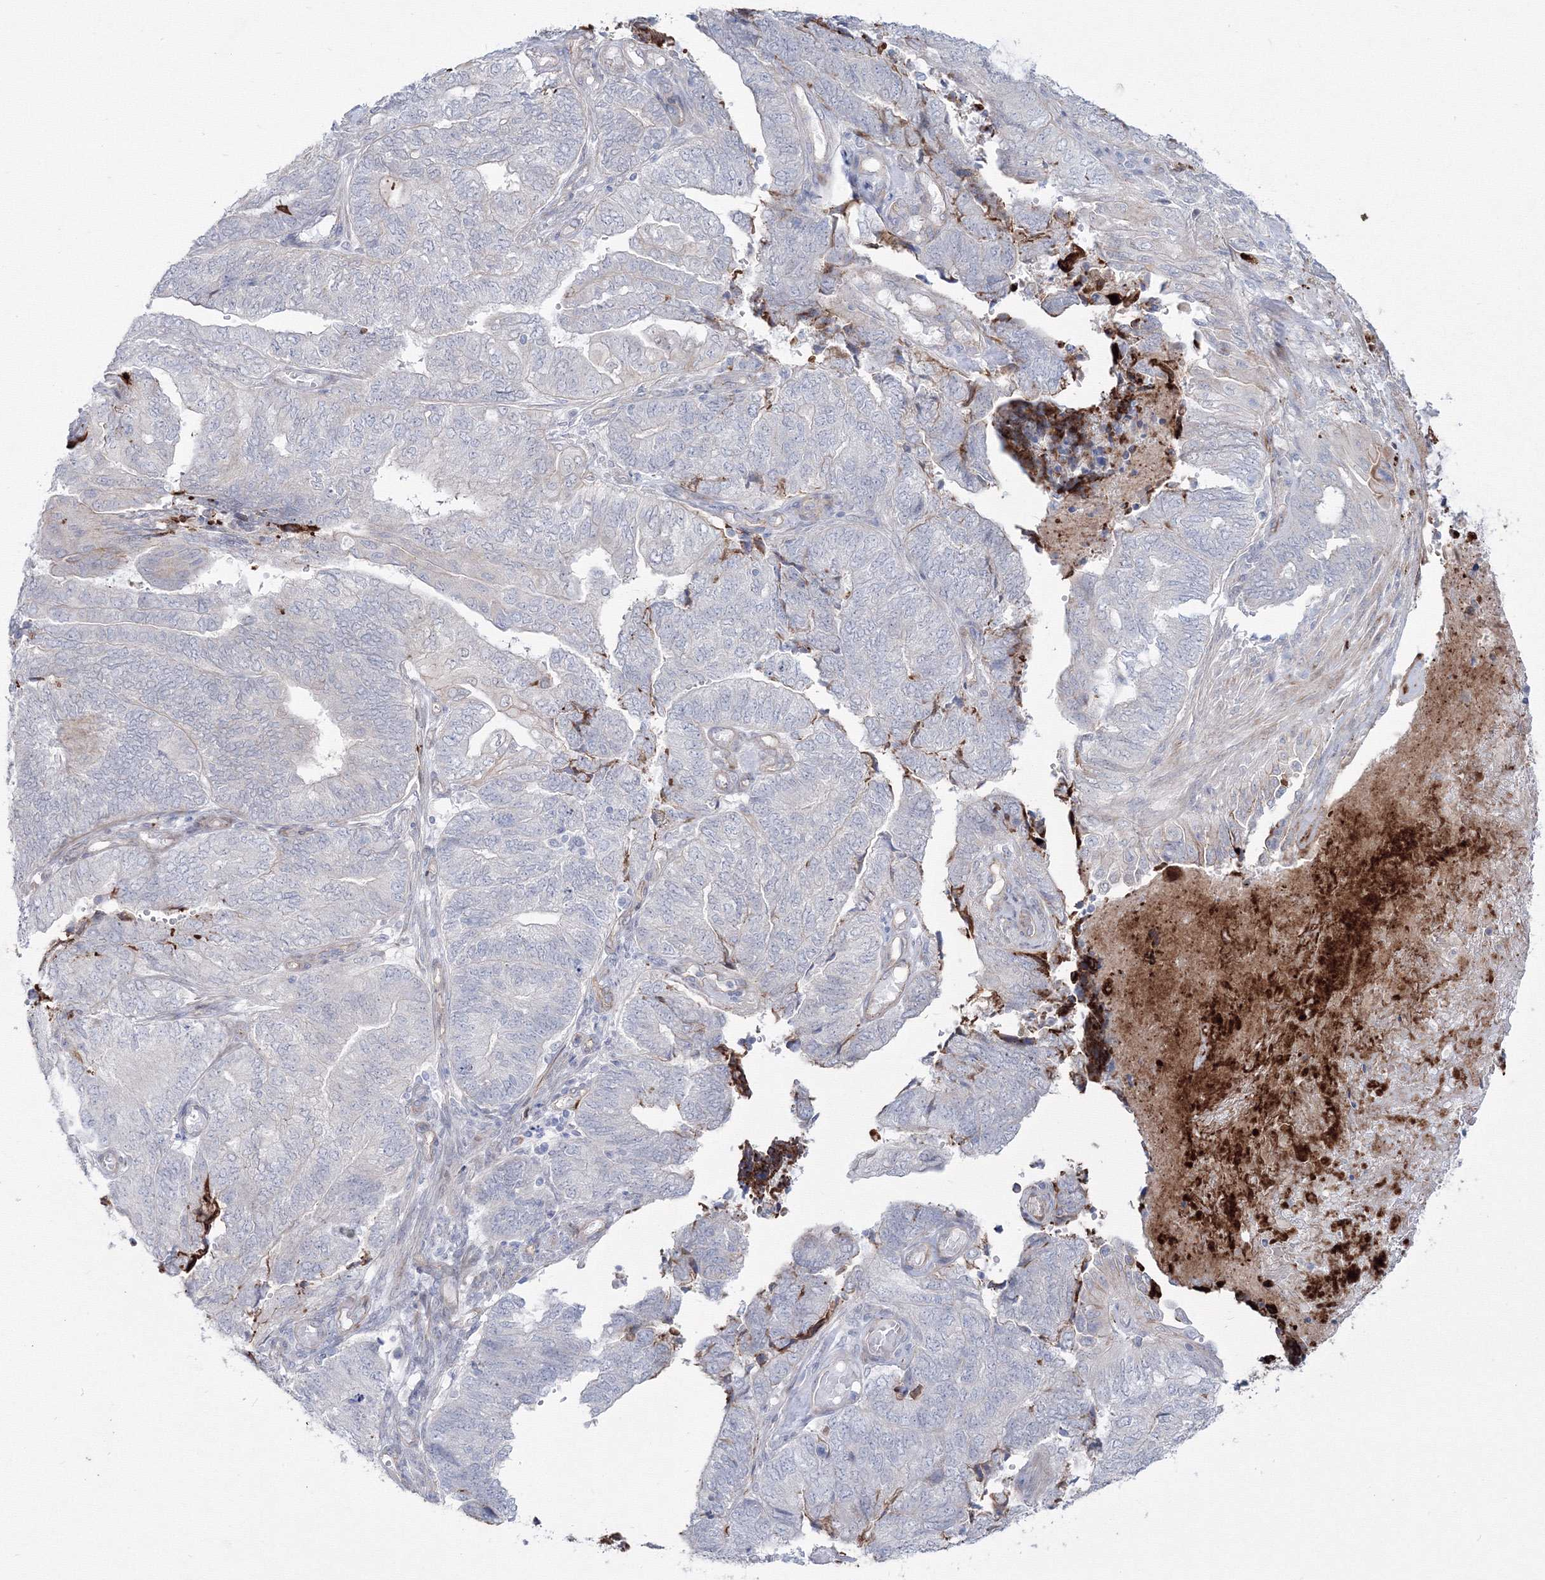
{"staining": {"intensity": "negative", "quantity": "none", "location": "none"}, "tissue": "endometrial cancer", "cell_type": "Tumor cells", "image_type": "cancer", "snomed": [{"axis": "morphology", "description": "Adenocarcinoma, NOS"}, {"axis": "topography", "description": "Uterus"}, {"axis": "topography", "description": "Endometrium"}], "caption": "IHC micrograph of neoplastic tissue: human endometrial cancer (adenocarcinoma) stained with DAB reveals no significant protein positivity in tumor cells.", "gene": "HYAL2", "patient": {"sex": "female", "age": 70}}